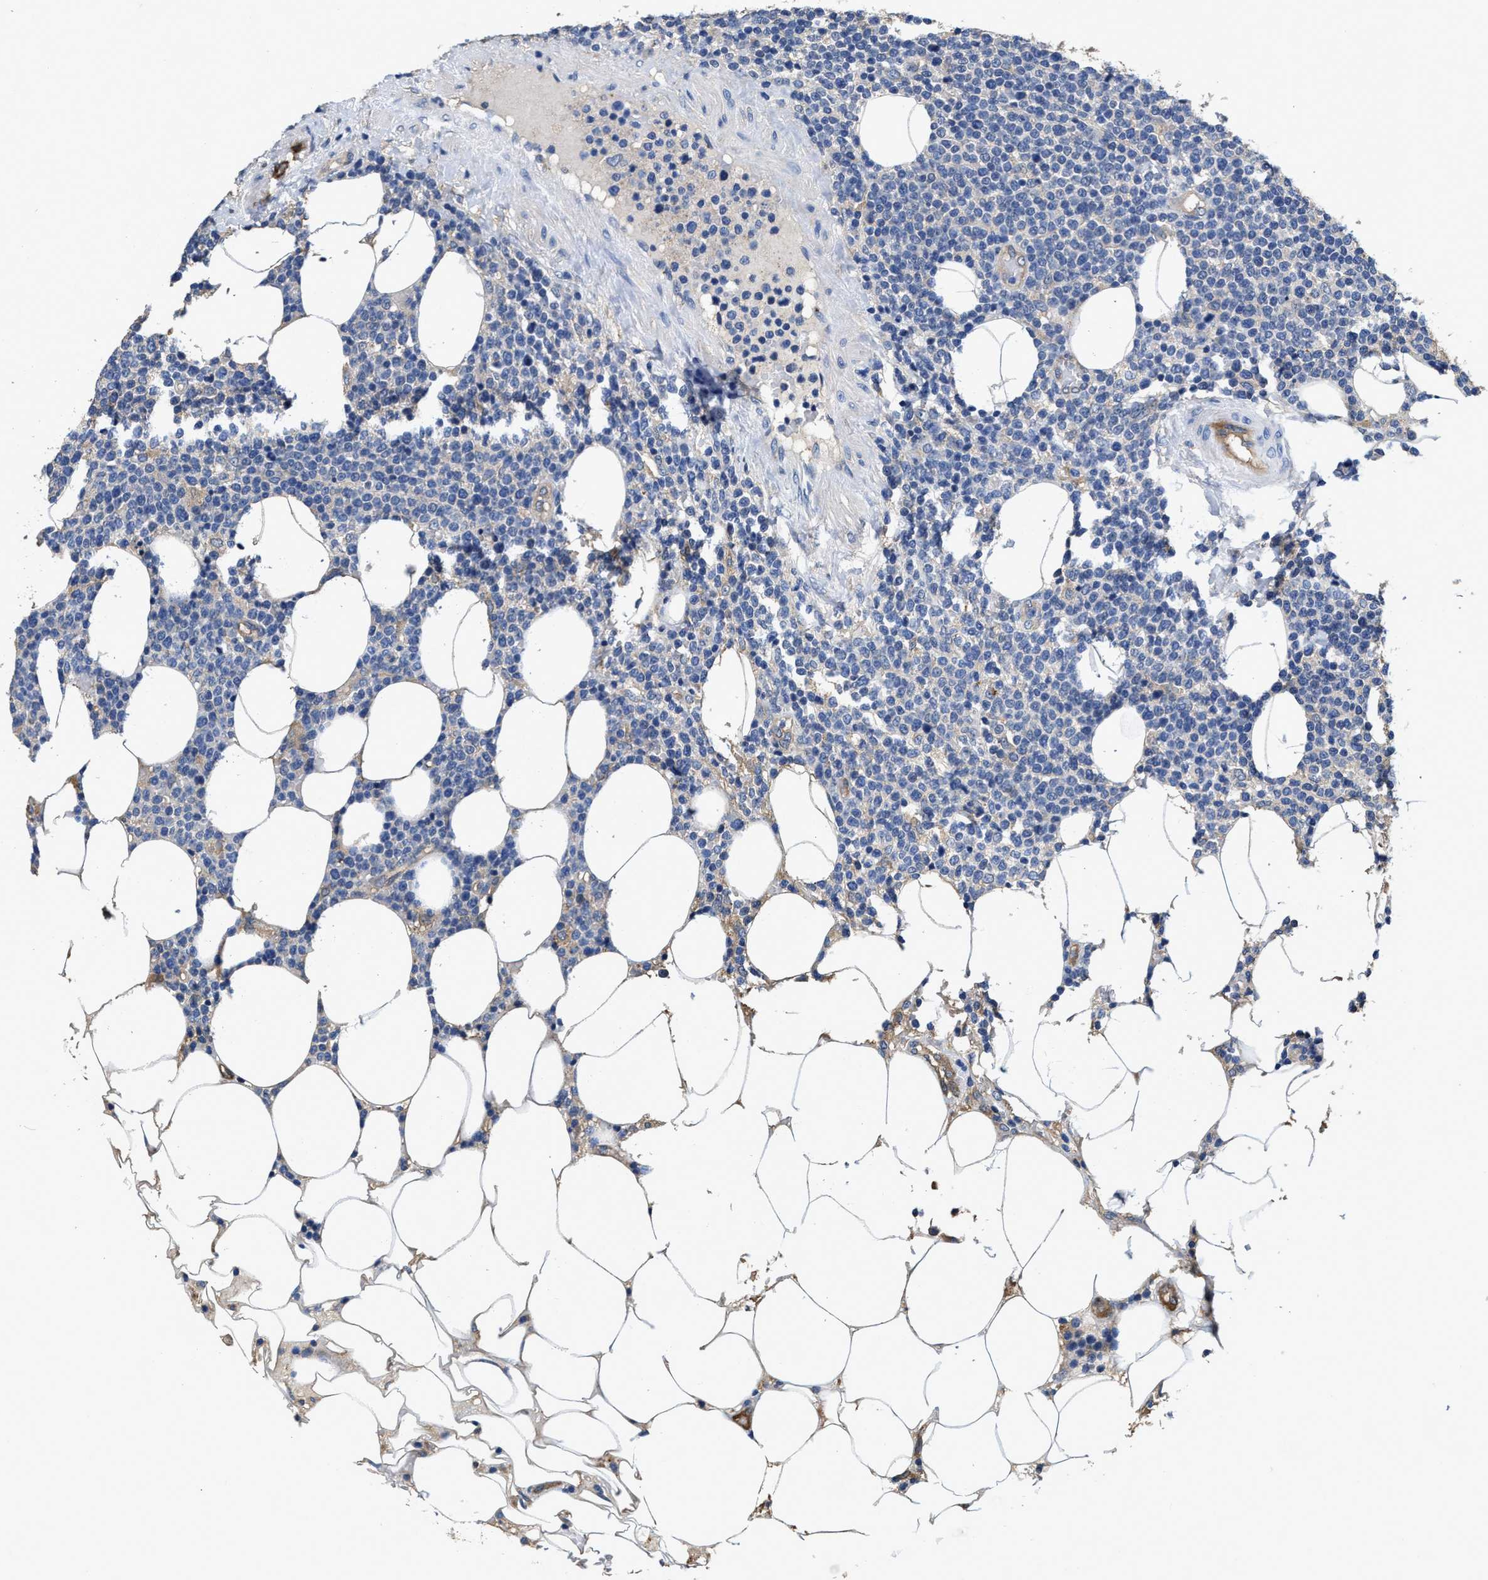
{"staining": {"intensity": "negative", "quantity": "none", "location": "none"}, "tissue": "lymphoma", "cell_type": "Tumor cells", "image_type": "cancer", "snomed": [{"axis": "morphology", "description": "Malignant lymphoma, non-Hodgkin's type, High grade"}, {"axis": "topography", "description": "Lymph node"}], "caption": "Immunohistochemistry (IHC) micrograph of neoplastic tissue: human lymphoma stained with DAB exhibits no significant protein positivity in tumor cells. The staining was performed using DAB to visualize the protein expression in brown, while the nuclei were stained in blue with hematoxylin (Magnification: 20x).", "gene": "PEG10", "patient": {"sex": "male", "age": 61}}